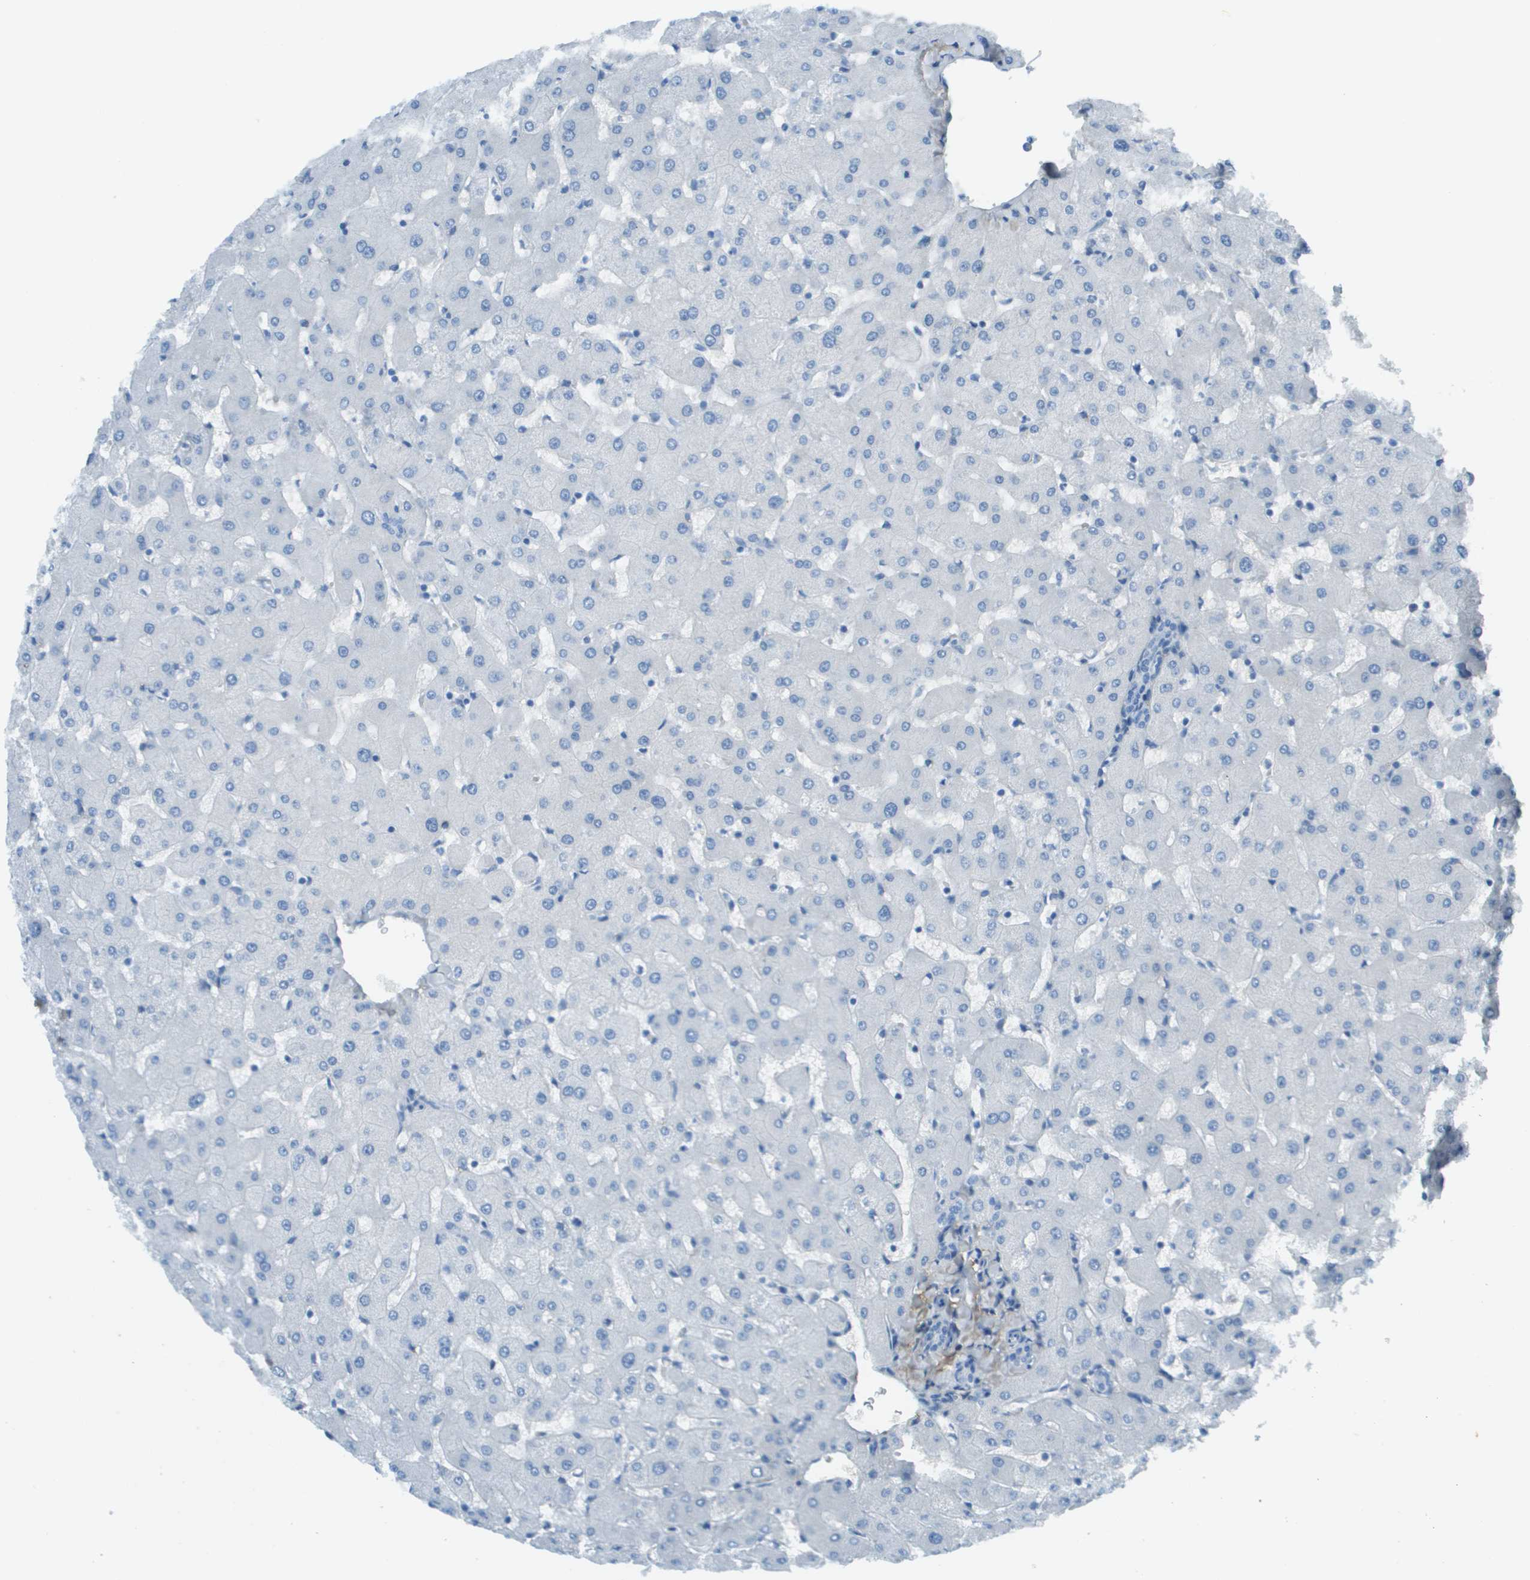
{"staining": {"intensity": "negative", "quantity": "none", "location": "none"}, "tissue": "liver", "cell_type": "Cholangiocytes", "image_type": "normal", "snomed": [{"axis": "morphology", "description": "Normal tissue, NOS"}, {"axis": "topography", "description": "Liver"}], "caption": "Protein analysis of benign liver shows no significant positivity in cholangiocytes.", "gene": "DCN", "patient": {"sex": "female", "age": 63}}